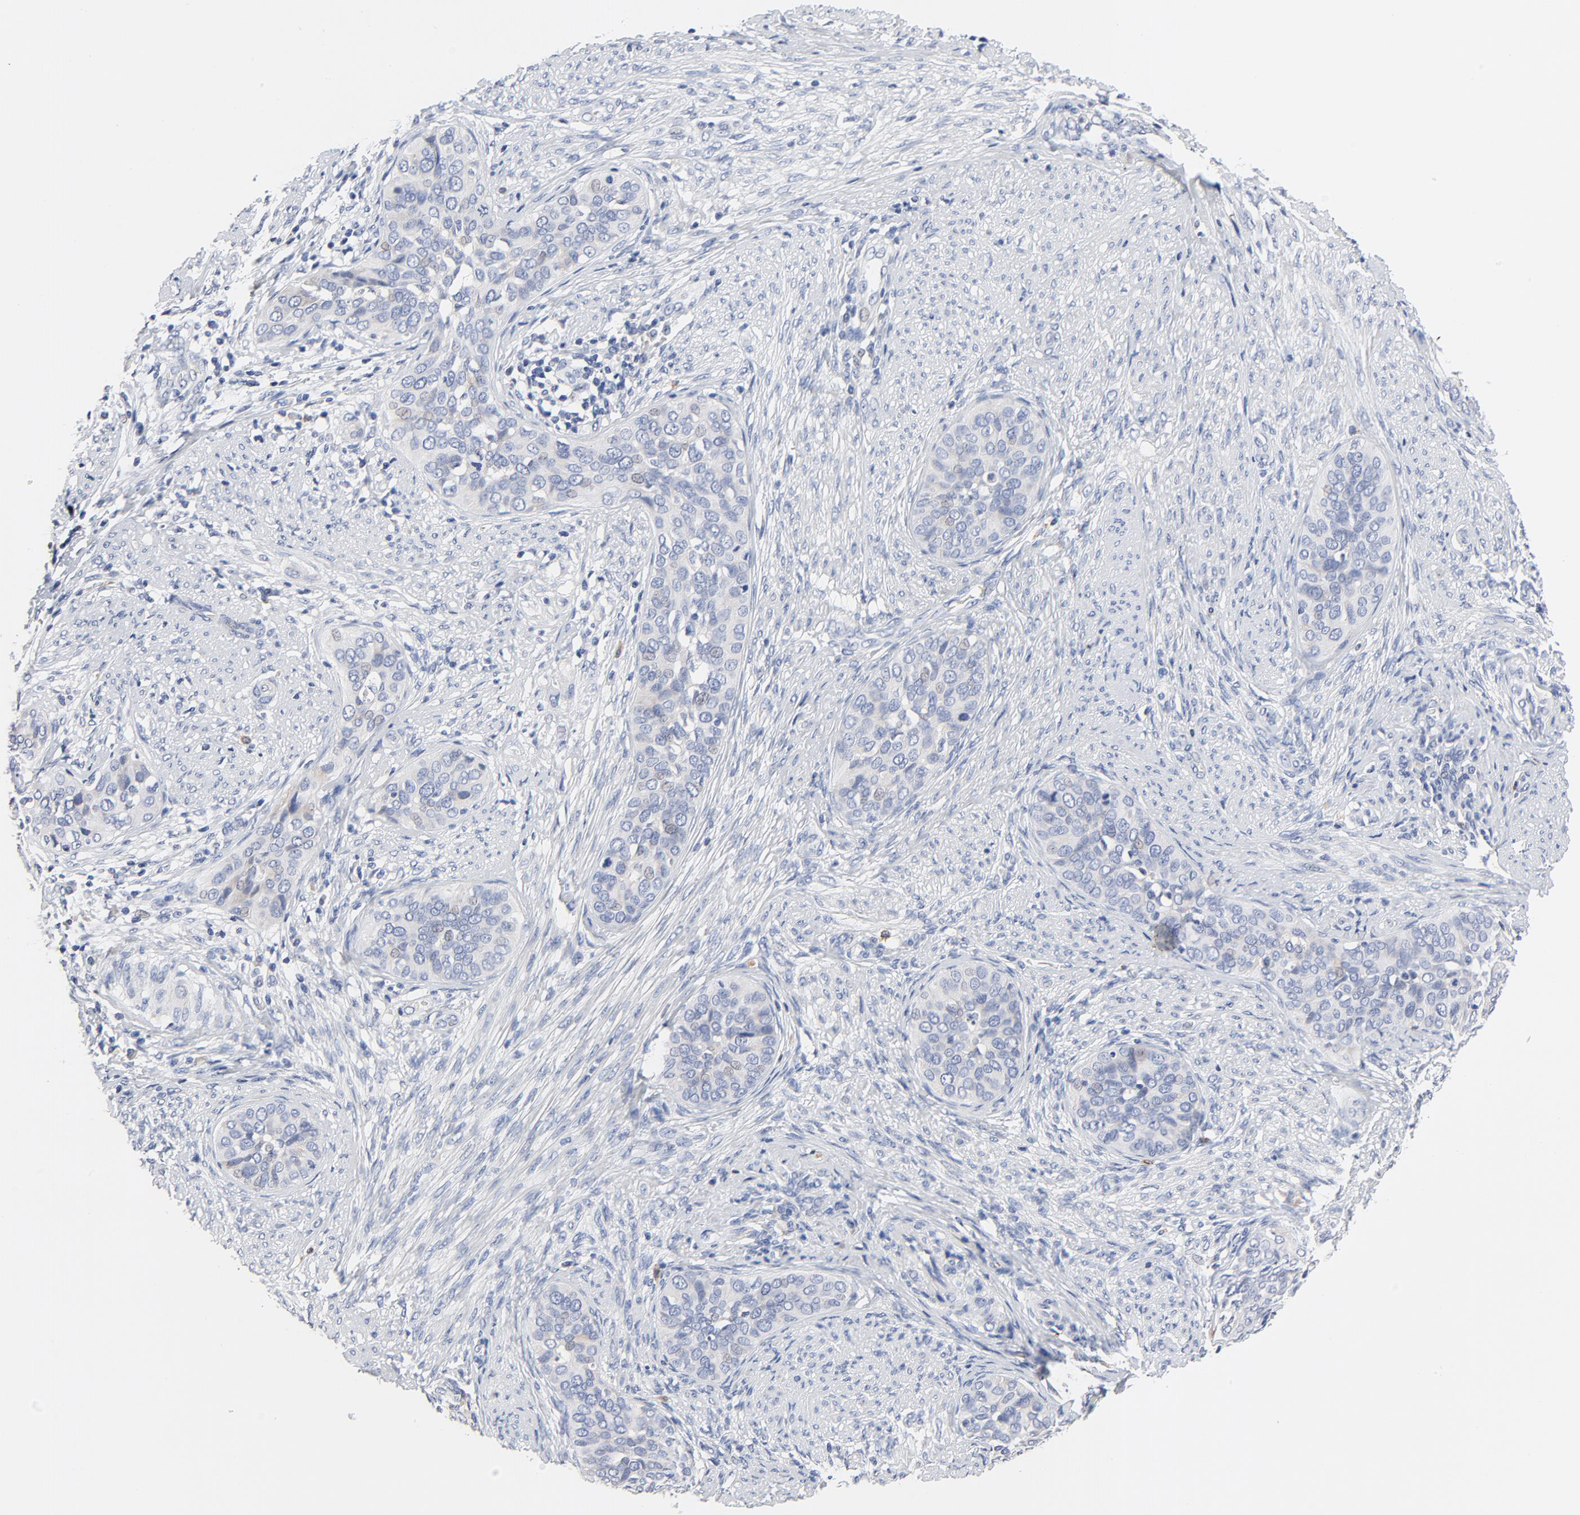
{"staining": {"intensity": "negative", "quantity": "none", "location": "none"}, "tissue": "cervical cancer", "cell_type": "Tumor cells", "image_type": "cancer", "snomed": [{"axis": "morphology", "description": "Squamous cell carcinoma, NOS"}, {"axis": "topography", "description": "Cervix"}], "caption": "Immunohistochemical staining of human squamous cell carcinoma (cervical) displays no significant expression in tumor cells.", "gene": "FBXL5", "patient": {"sex": "female", "age": 31}}